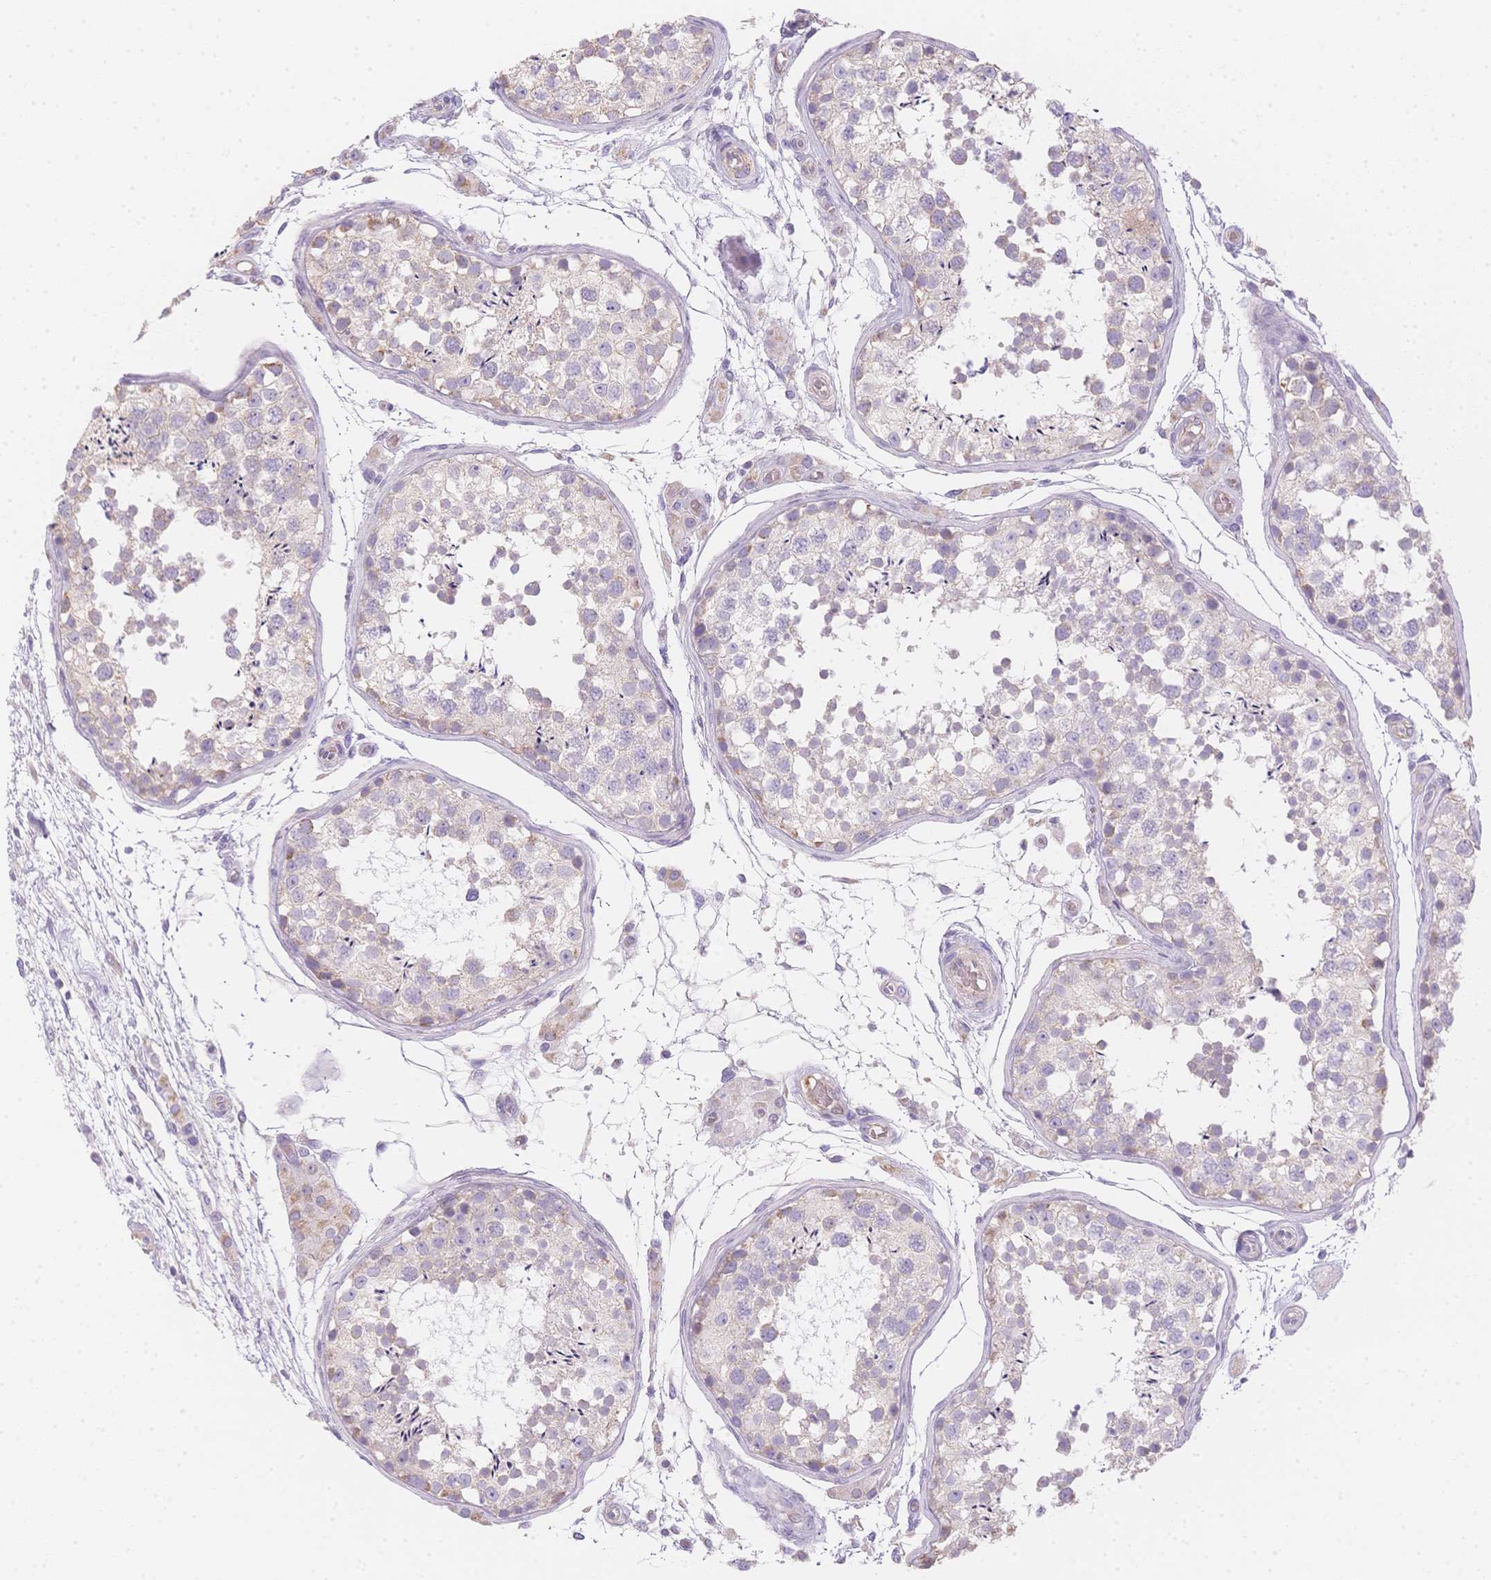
{"staining": {"intensity": "weak", "quantity": "<25%", "location": "cytoplasmic/membranous"}, "tissue": "testis", "cell_type": "Cells in seminiferous ducts", "image_type": "normal", "snomed": [{"axis": "morphology", "description": "Normal tissue, NOS"}, {"axis": "morphology", "description": "Seminoma, NOS"}, {"axis": "topography", "description": "Testis"}], "caption": "IHC histopathology image of normal human testis stained for a protein (brown), which demonstrates no staining in cells in seminiferous ducts.", "gene": "SMYD1", "patient": {"sex": "male", "age": 29}}